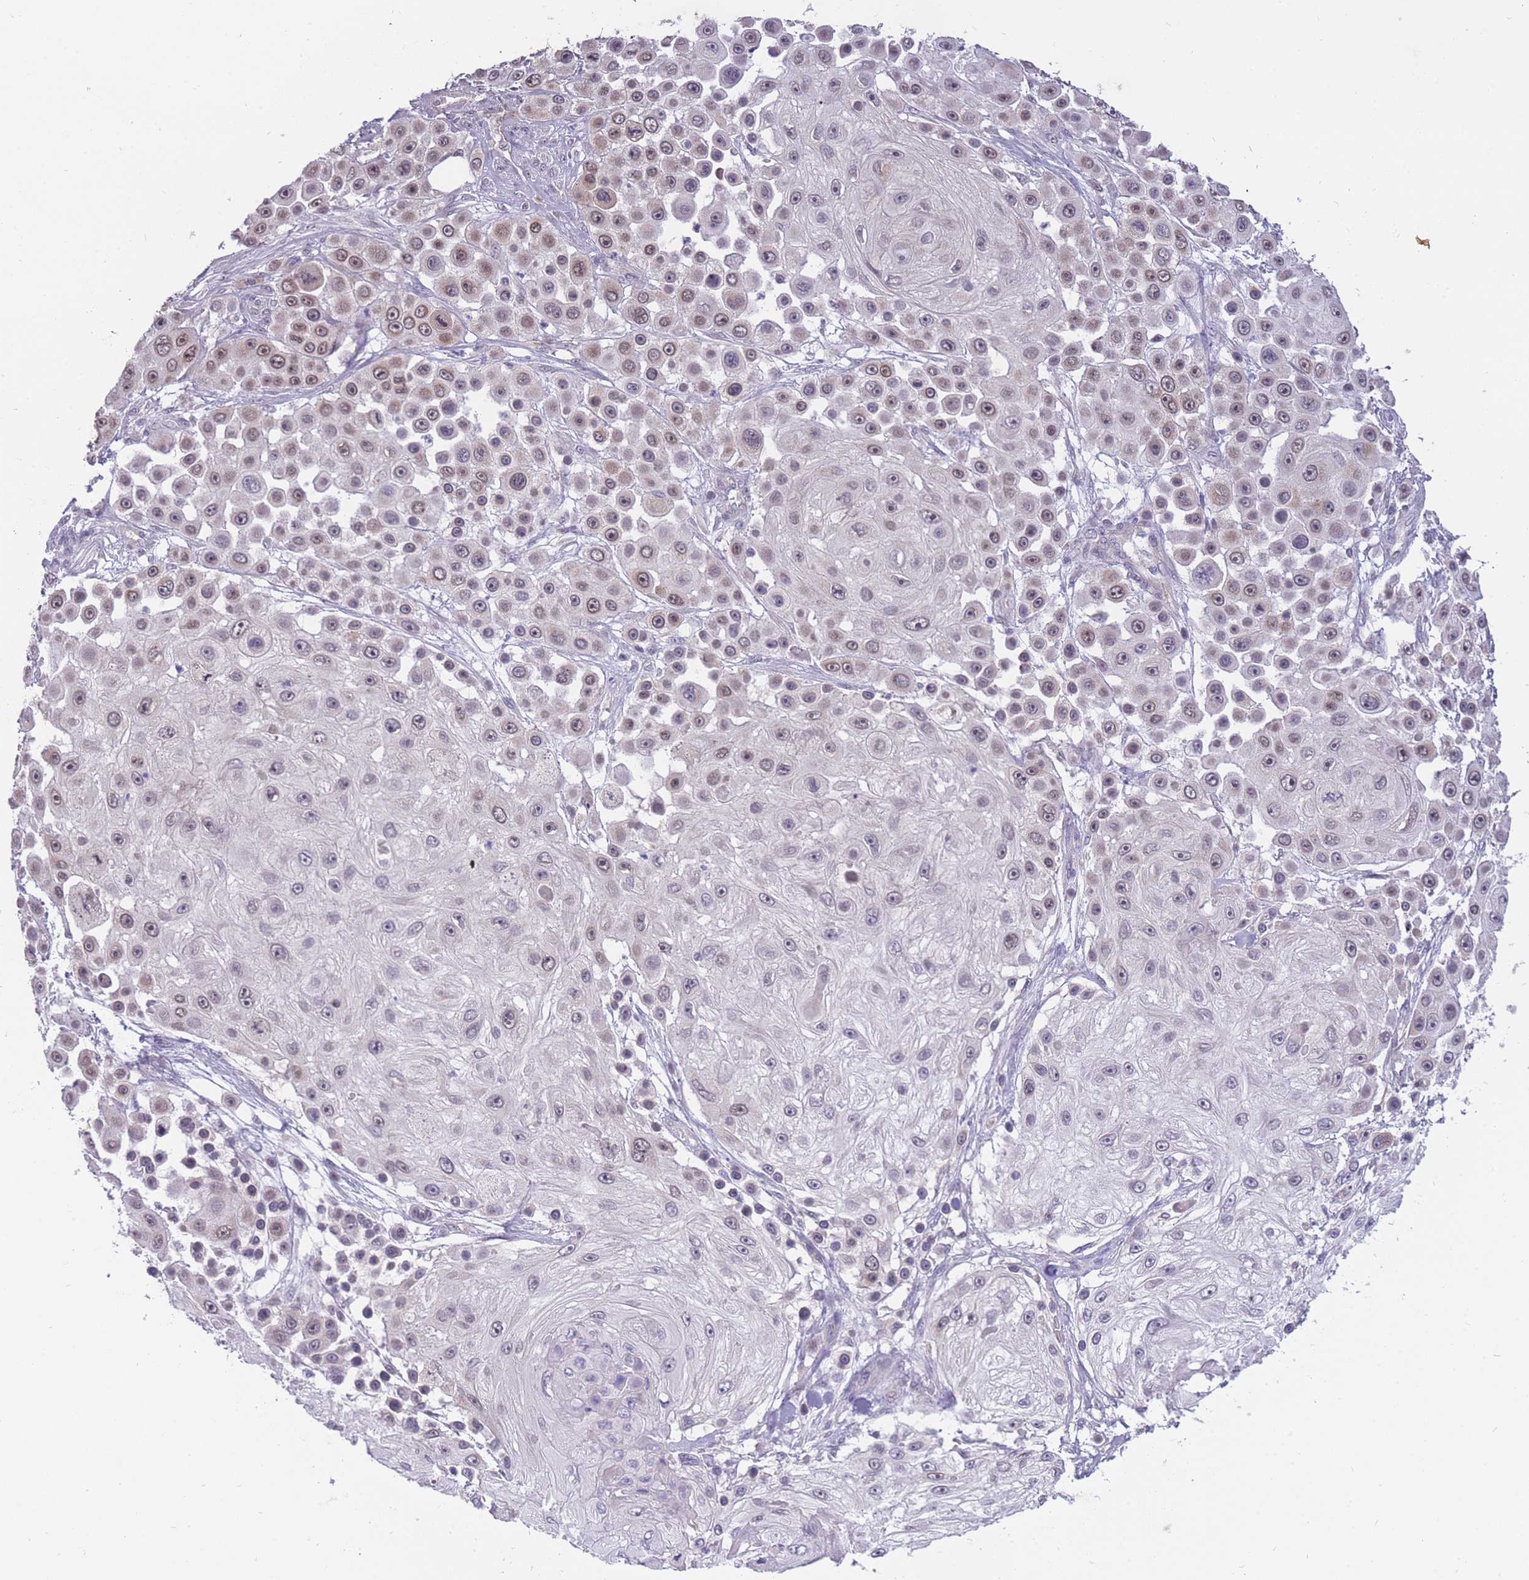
{"staining": {"intensity": "weak", "quantity": "25%-75%", "location": "cytoplasmic/membranous,nuclear"}, "tissue": "skin cancer", "cell_type": "Tumor cells", "image_type": "cancer", "snomed": [{"axis": "morphology", "description": "Squamous cell carcinoma, NOS"}, {"axis": "topography", "description": "Skin"}], "caption": "IHC histopathology image of skin cancer (squamous cell carcinoma) stained for a protein (brown), which shows low levels of weak cytoplasmic/membranous and nuclear staining in approximately 25%-75% of tumor cells.", "gene": "MCIDAS", "patient": {"sex": "male", "age": 67}}